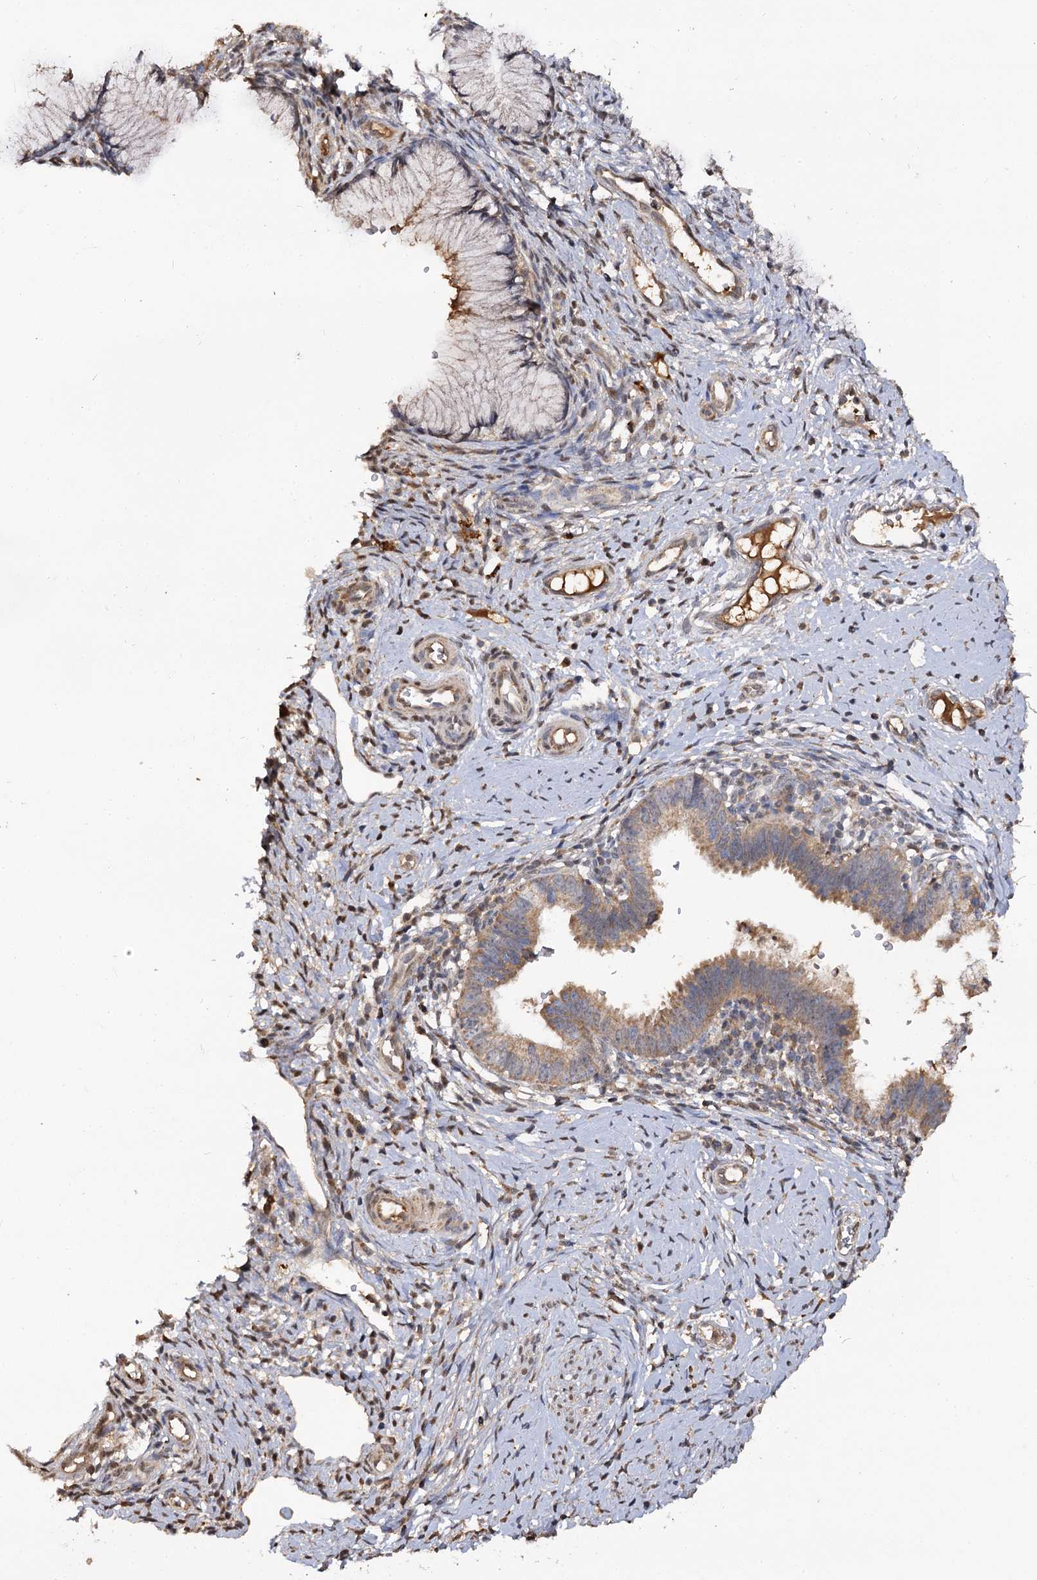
{"staining": {"intensity": "moderate", "quantity": ">75%", "location": "cytoplasmic/membranous"}, "tissue": "cervical cancer", "cell_type": "Tumor cells", "image_type": "cancer", "snomed": [{"axis": "morphology", "description": "Adenocarcinoma, NOS"}, {"axis": "topography", "description": "Cervix"}], "caption": "An image showing moderate cytoplasmic/membranous positivity in approximately >75% of tumor cells in cervical adenocarcinoma, as visualized by brown immunohistochemical staining.", "gene": "ARL13A", "patient": {"sex": "female", "age": 36}}